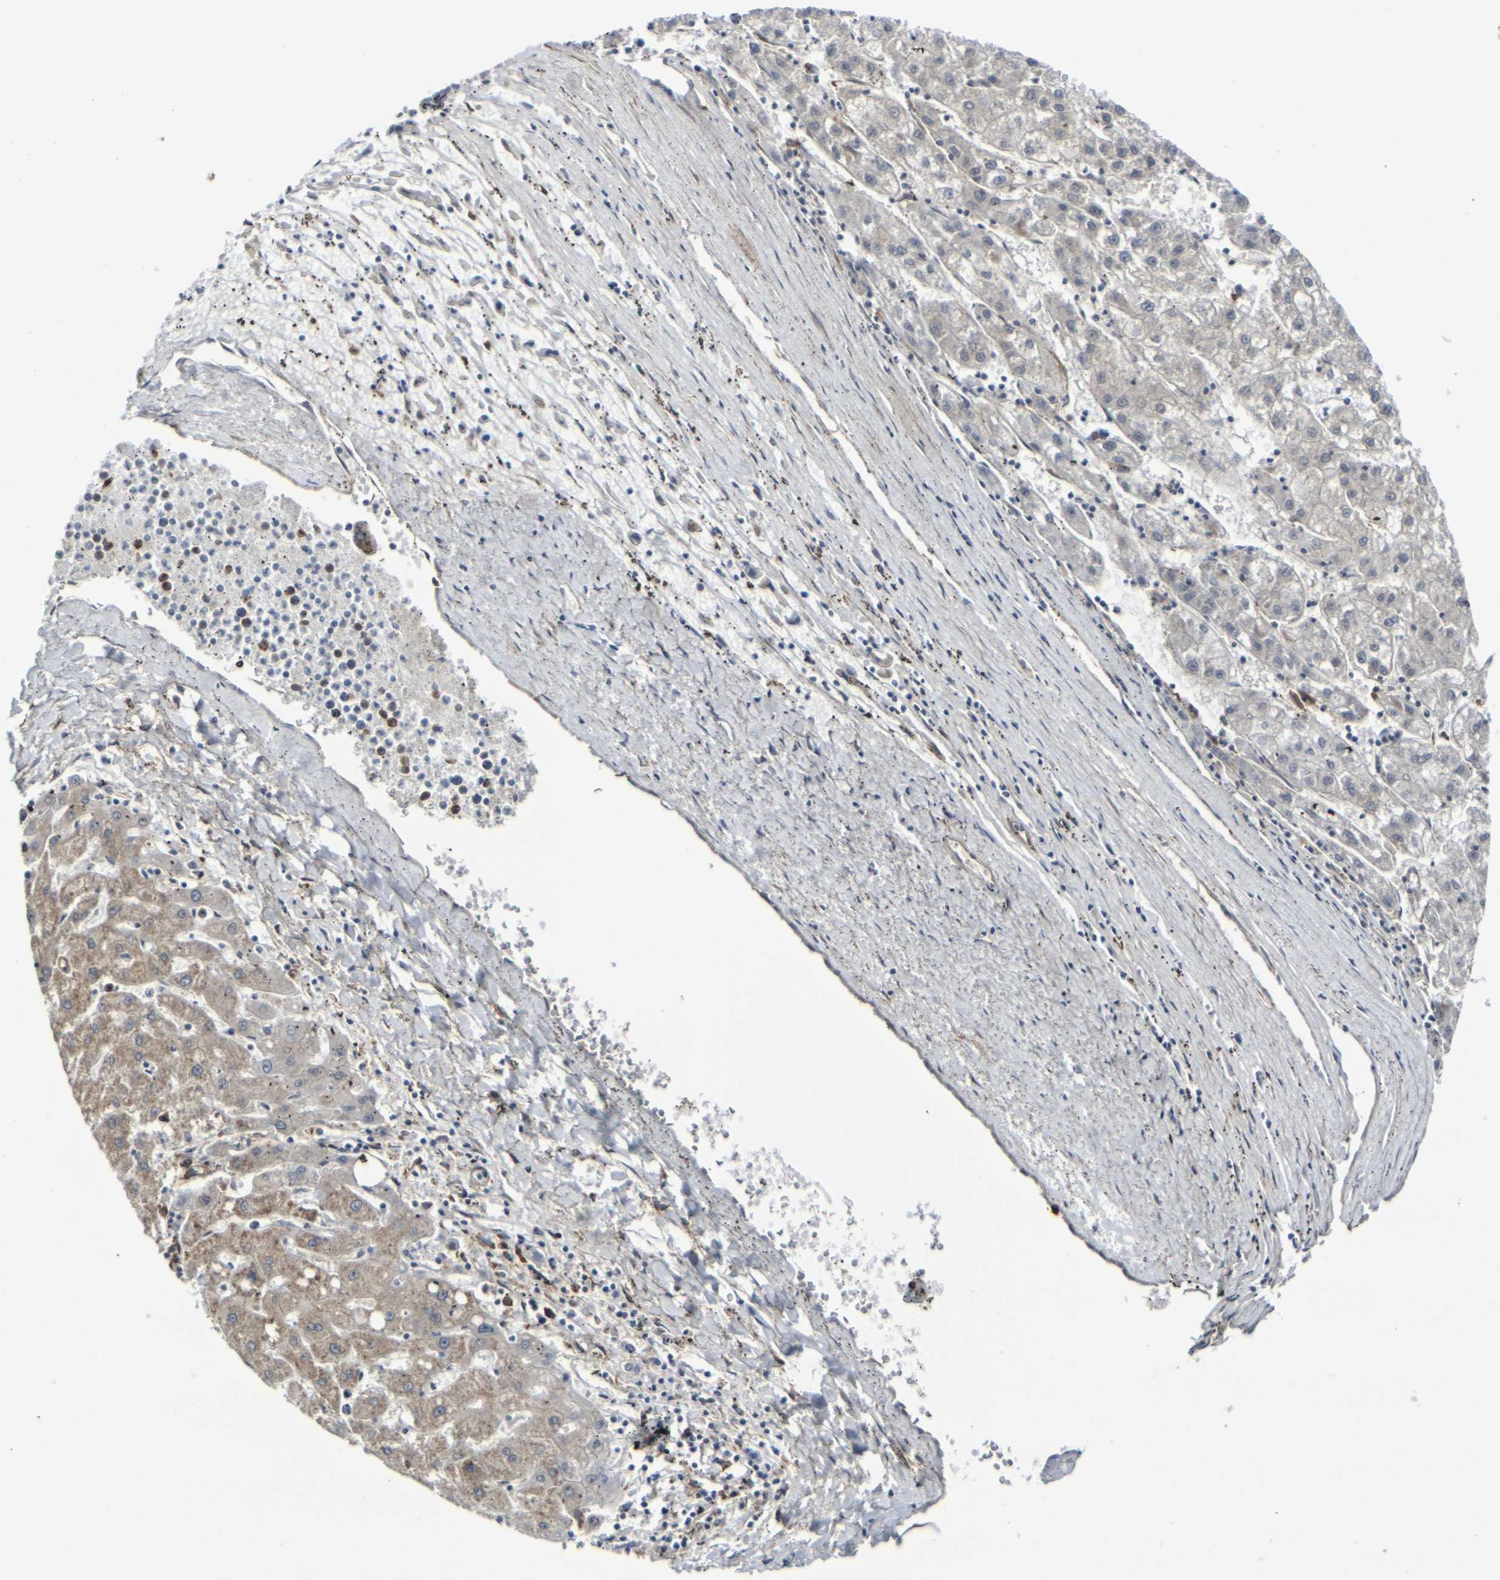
{"staining": {"intensity": "weak", "quantity": "<25%", "location": "cytoplasmic/membranous"}, "tissue": "liver cancer", "cell_type": "Tumor cells", "image_type": "cancer", "snomed": [{"axis": "morphology", "description": "Carcinoma, Hepatocellular, NOS"}, {"axis": "topography", "description": "Liver"}], "caption": "High power microscopy image of an immunohistochemistry (IHC) micrograph of hepatocellular carcinoma (liver), revealing no significant positivity in tumor cells.", "gene": "MYOF", "patient": {"sex": "male", "age": 72}}